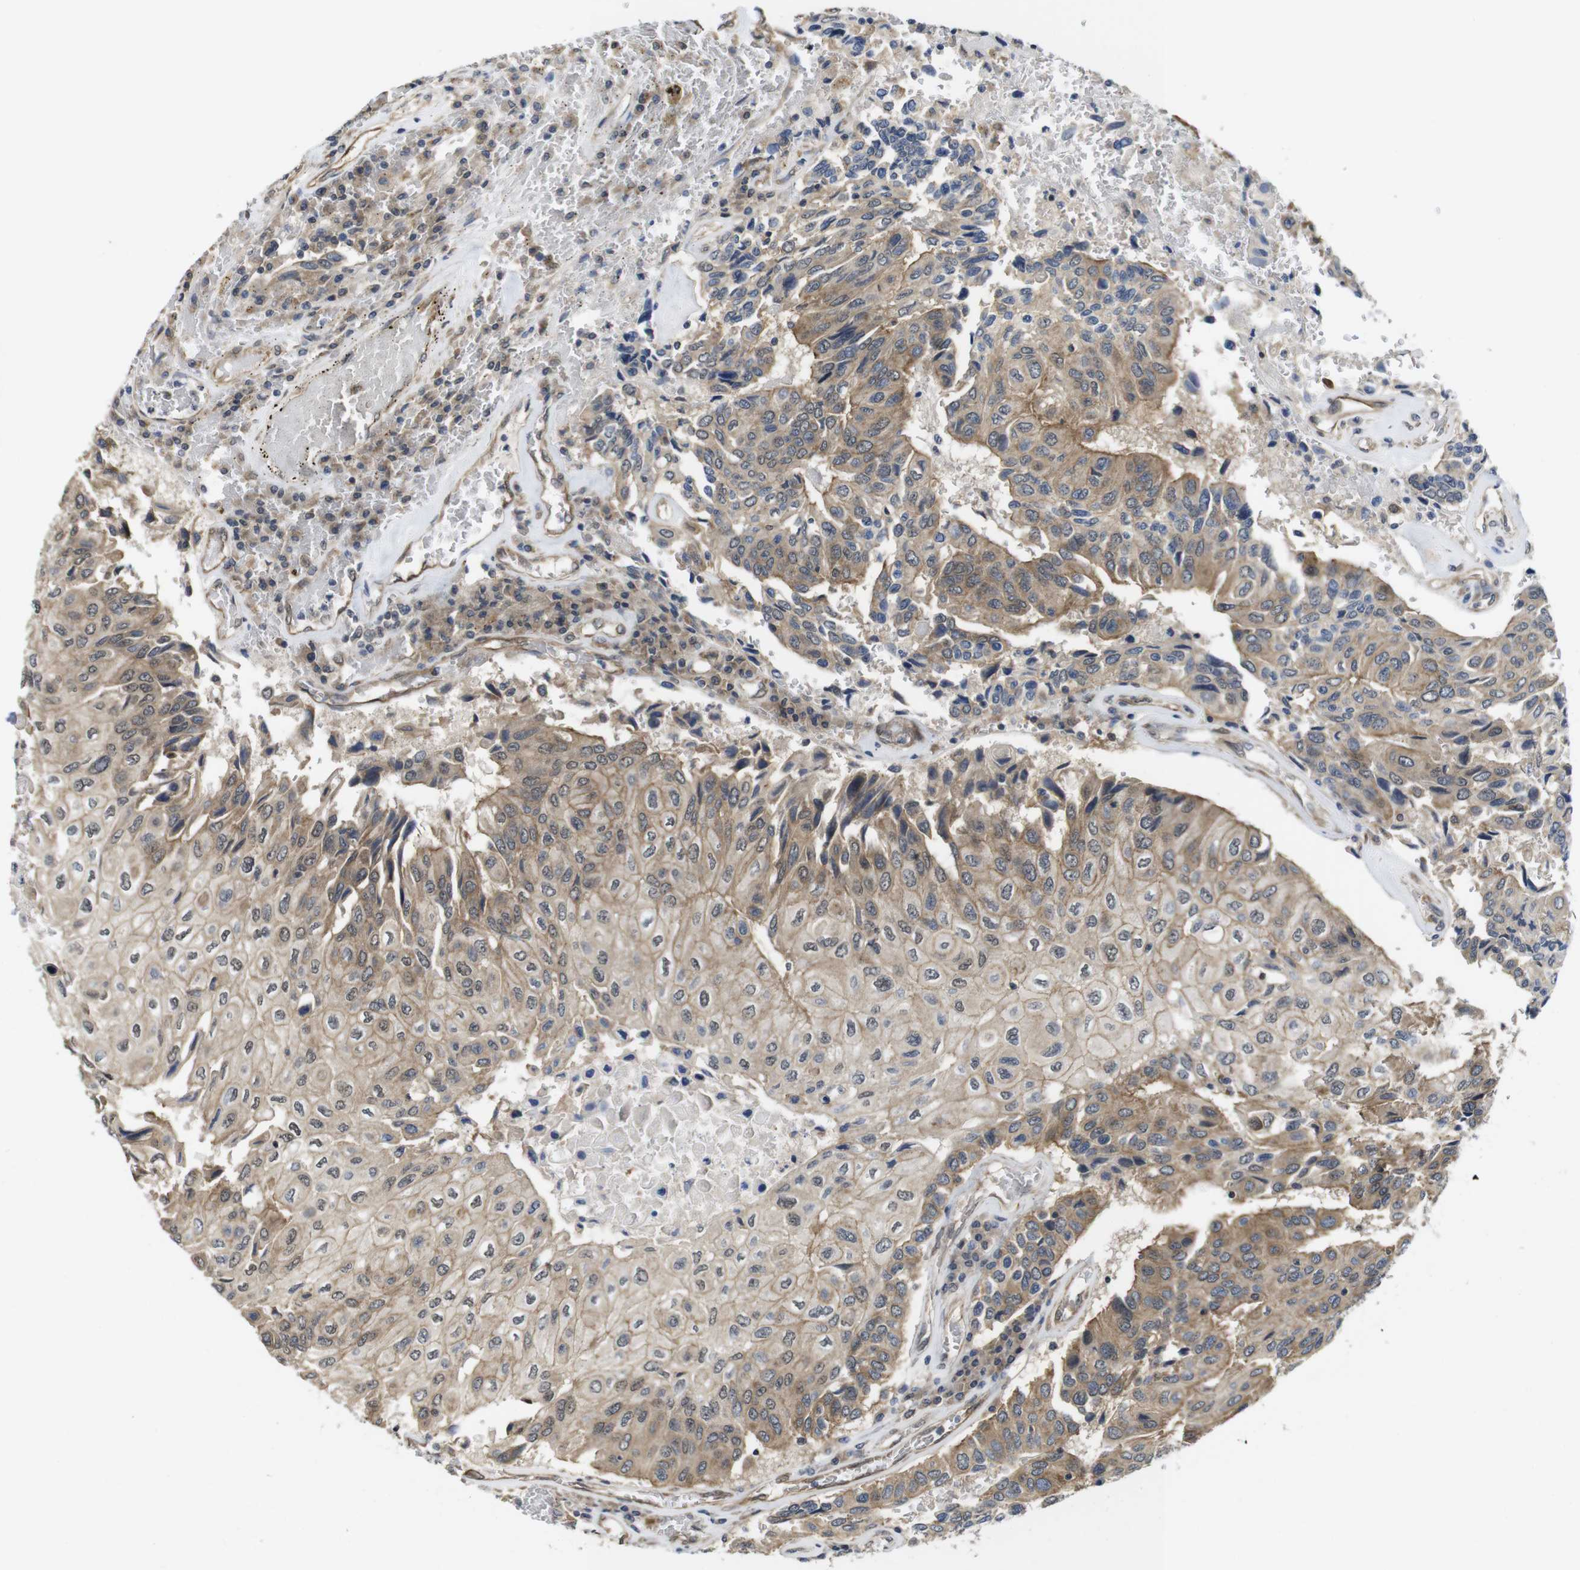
{"staining": {"intensity": "weak", "quantity": ">75%", "location": "cytoplasmic/membranous"}, "tissue": "urothelial cancer", "cell_type": "Tumor cells", "image_type": "cancer", "snomed": [{"axis": "morphology", "description": "Urothelial carcinoma, High grade"}, {"axis": "topography", "description": "Urinary bladder"}], "caption": "Immunohistochemistry (IHC) (DAB (3,3'-diaminobenzidine)) staining of human urothelial cancer shows weak cytoplasmic/membranous protein expression in about >75% of tumor cells. The staining was performed using DAB (3,3'-diaminobenzidine) to visualize the protein expression in brown, while the nuclei were stained in blue with hematoxylin (Magnification: 20x).", "gene": "ZDHHC5", "patient": {"sex": "female", "age": 85}}